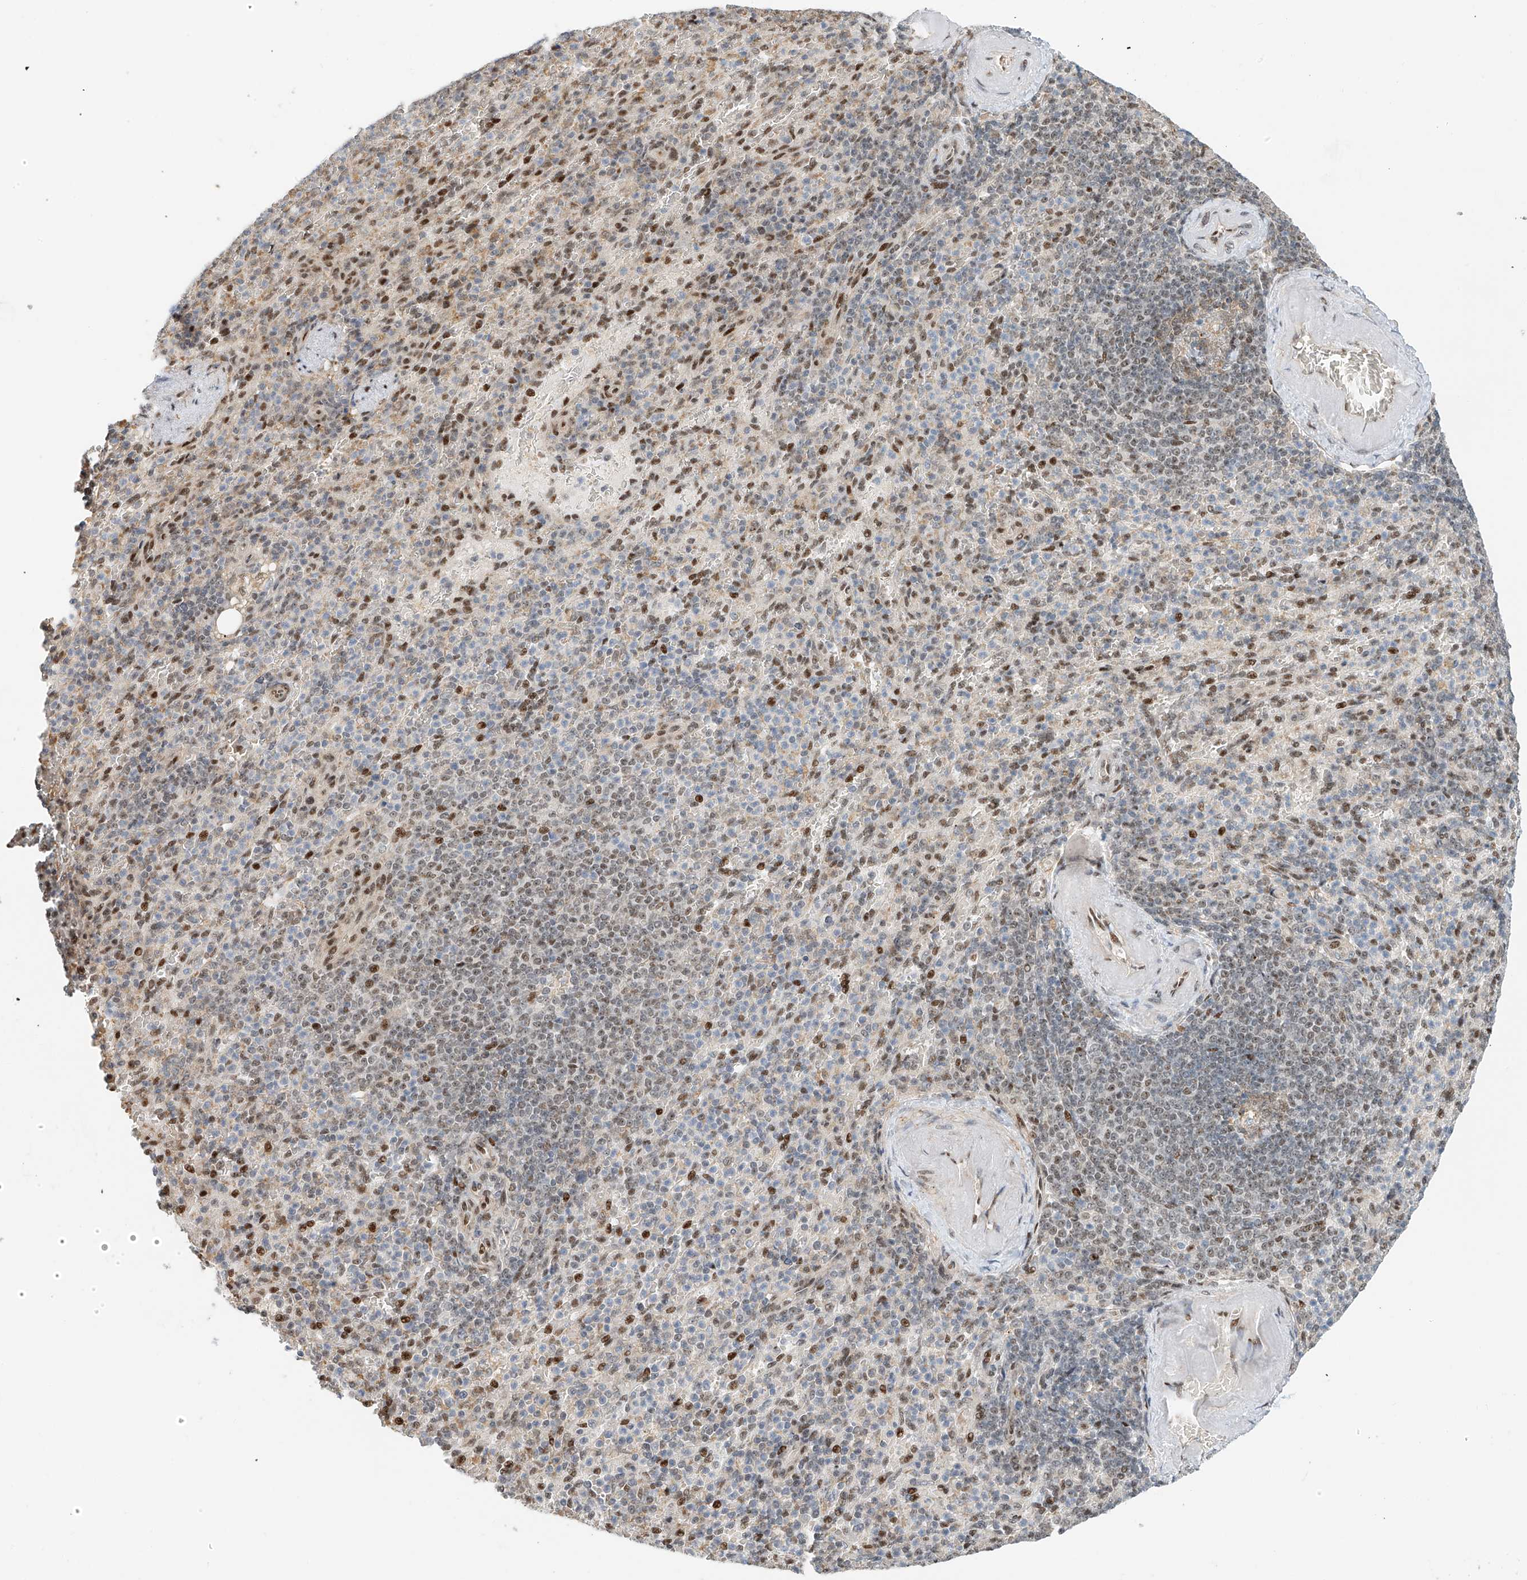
{"staining": {"intensity": "weak", "quantity": "25%-75%", "location": "nuclear"}, "tissue": "spleen", "cell_type": "Cells in red pulp", "image_type": "normal", "snomed": [{"axis": "morphology", "description": "Normal tissue, NOS"}, {"axis": "topography", "description": "Spleen"}], "caption": "IHC (DAB) staining of normal spleen shows weak nuclear protein positivity in about 25%-75% of cells in red pulp.", "gene": "ZNF514", "patient": {"sex": "female", "age": 74}}